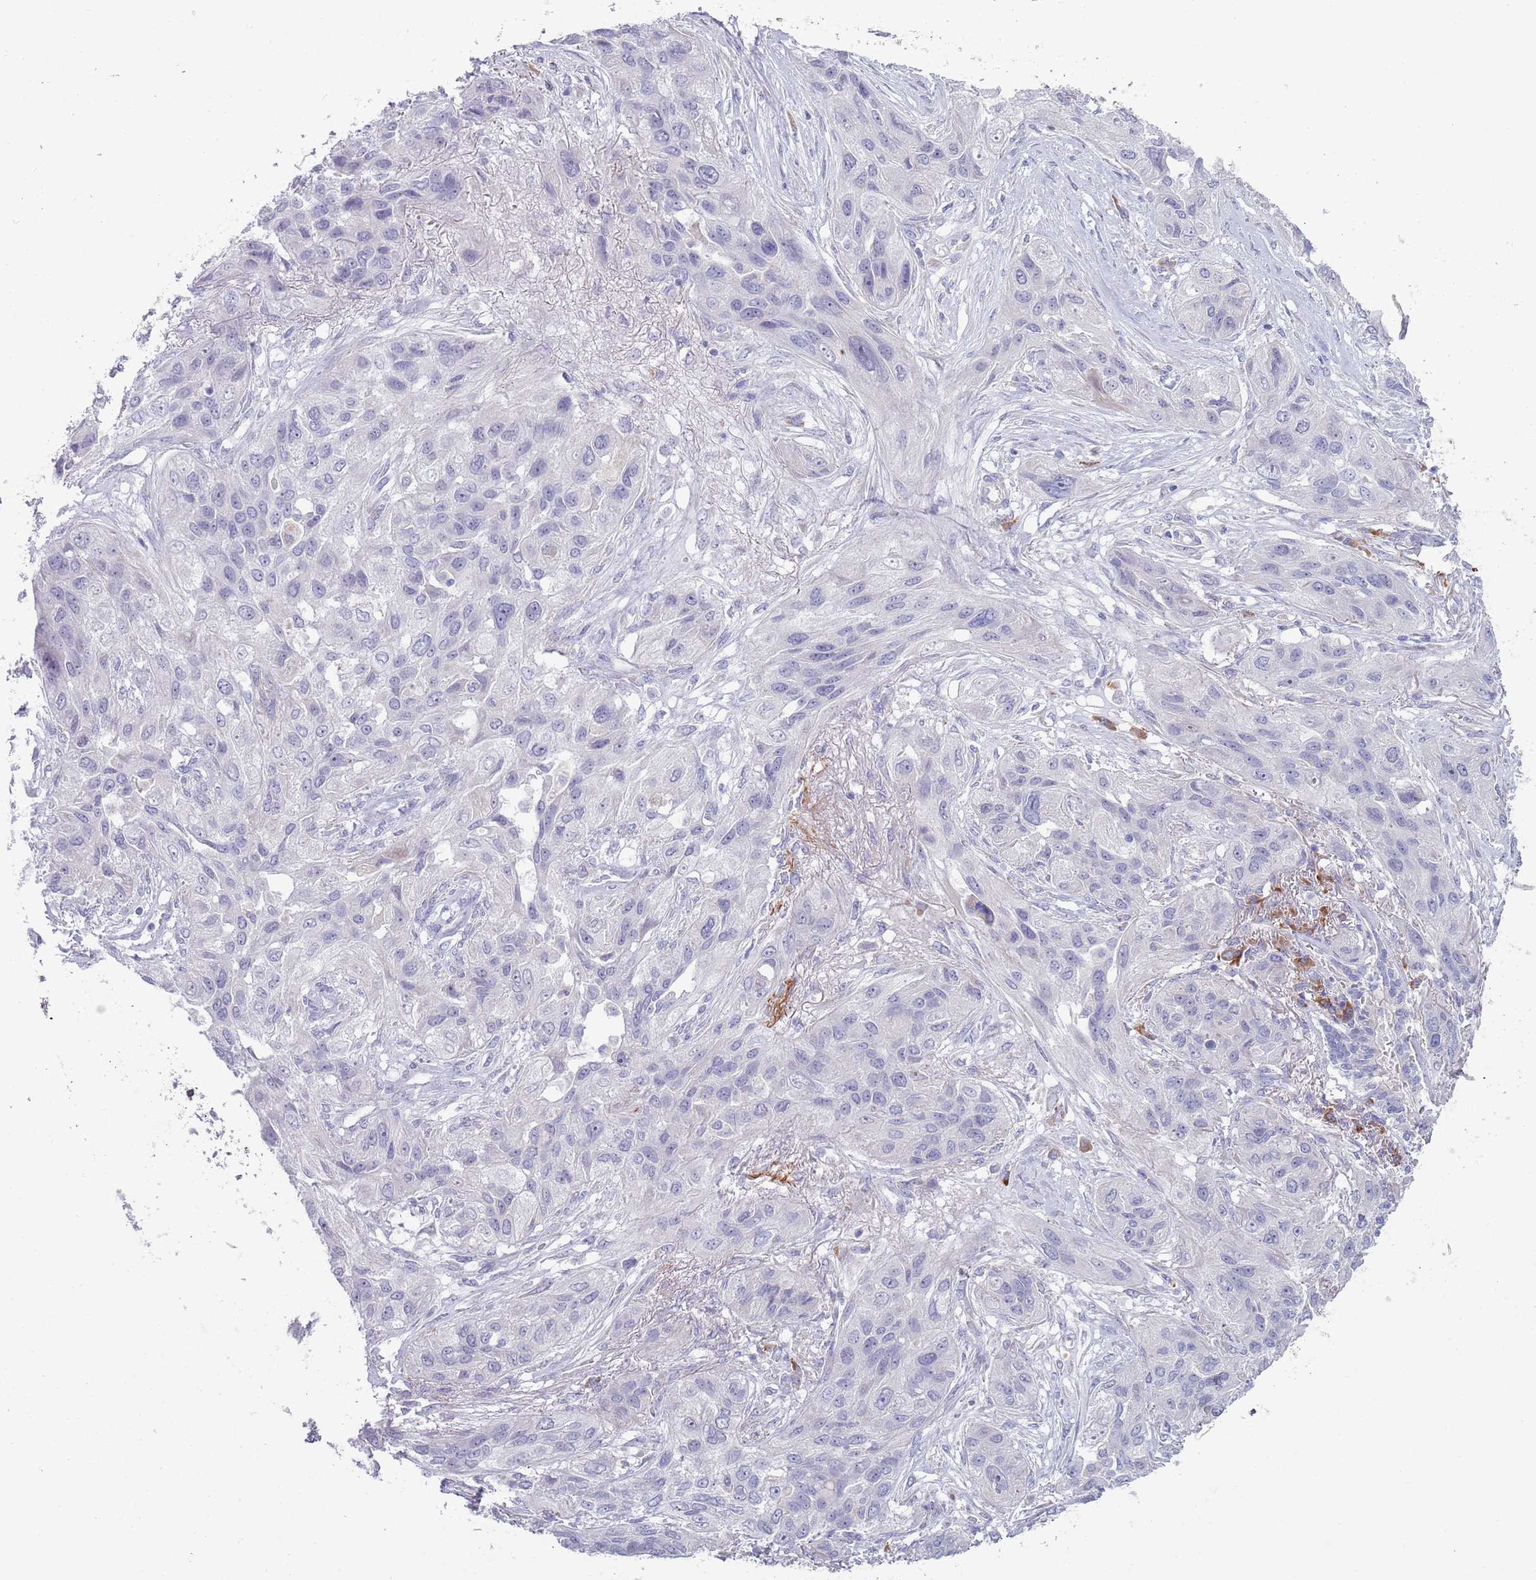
{"staining": {"intensity": "weak", "quantity": "<25%", "location": "cytoplasmic/membranous"}, "tissue": "lung cancer", "cell_type": "Tumor cells", "image_type": "cancer", "snomed": [{"axis": "morphology", "description": "Squamous cell carcinoma, NOS"}, {"axis": "topography", "description": "Lung"}], "caption": "A micrograph of human lung cancer is negative for staining in tumor cells. (DAB (3,3'-diaminobenzidine) immunohistochemistry with hematoxylin counter stain).", "gene": "LTB", "patient": {"sex": "female", "age": 70}}